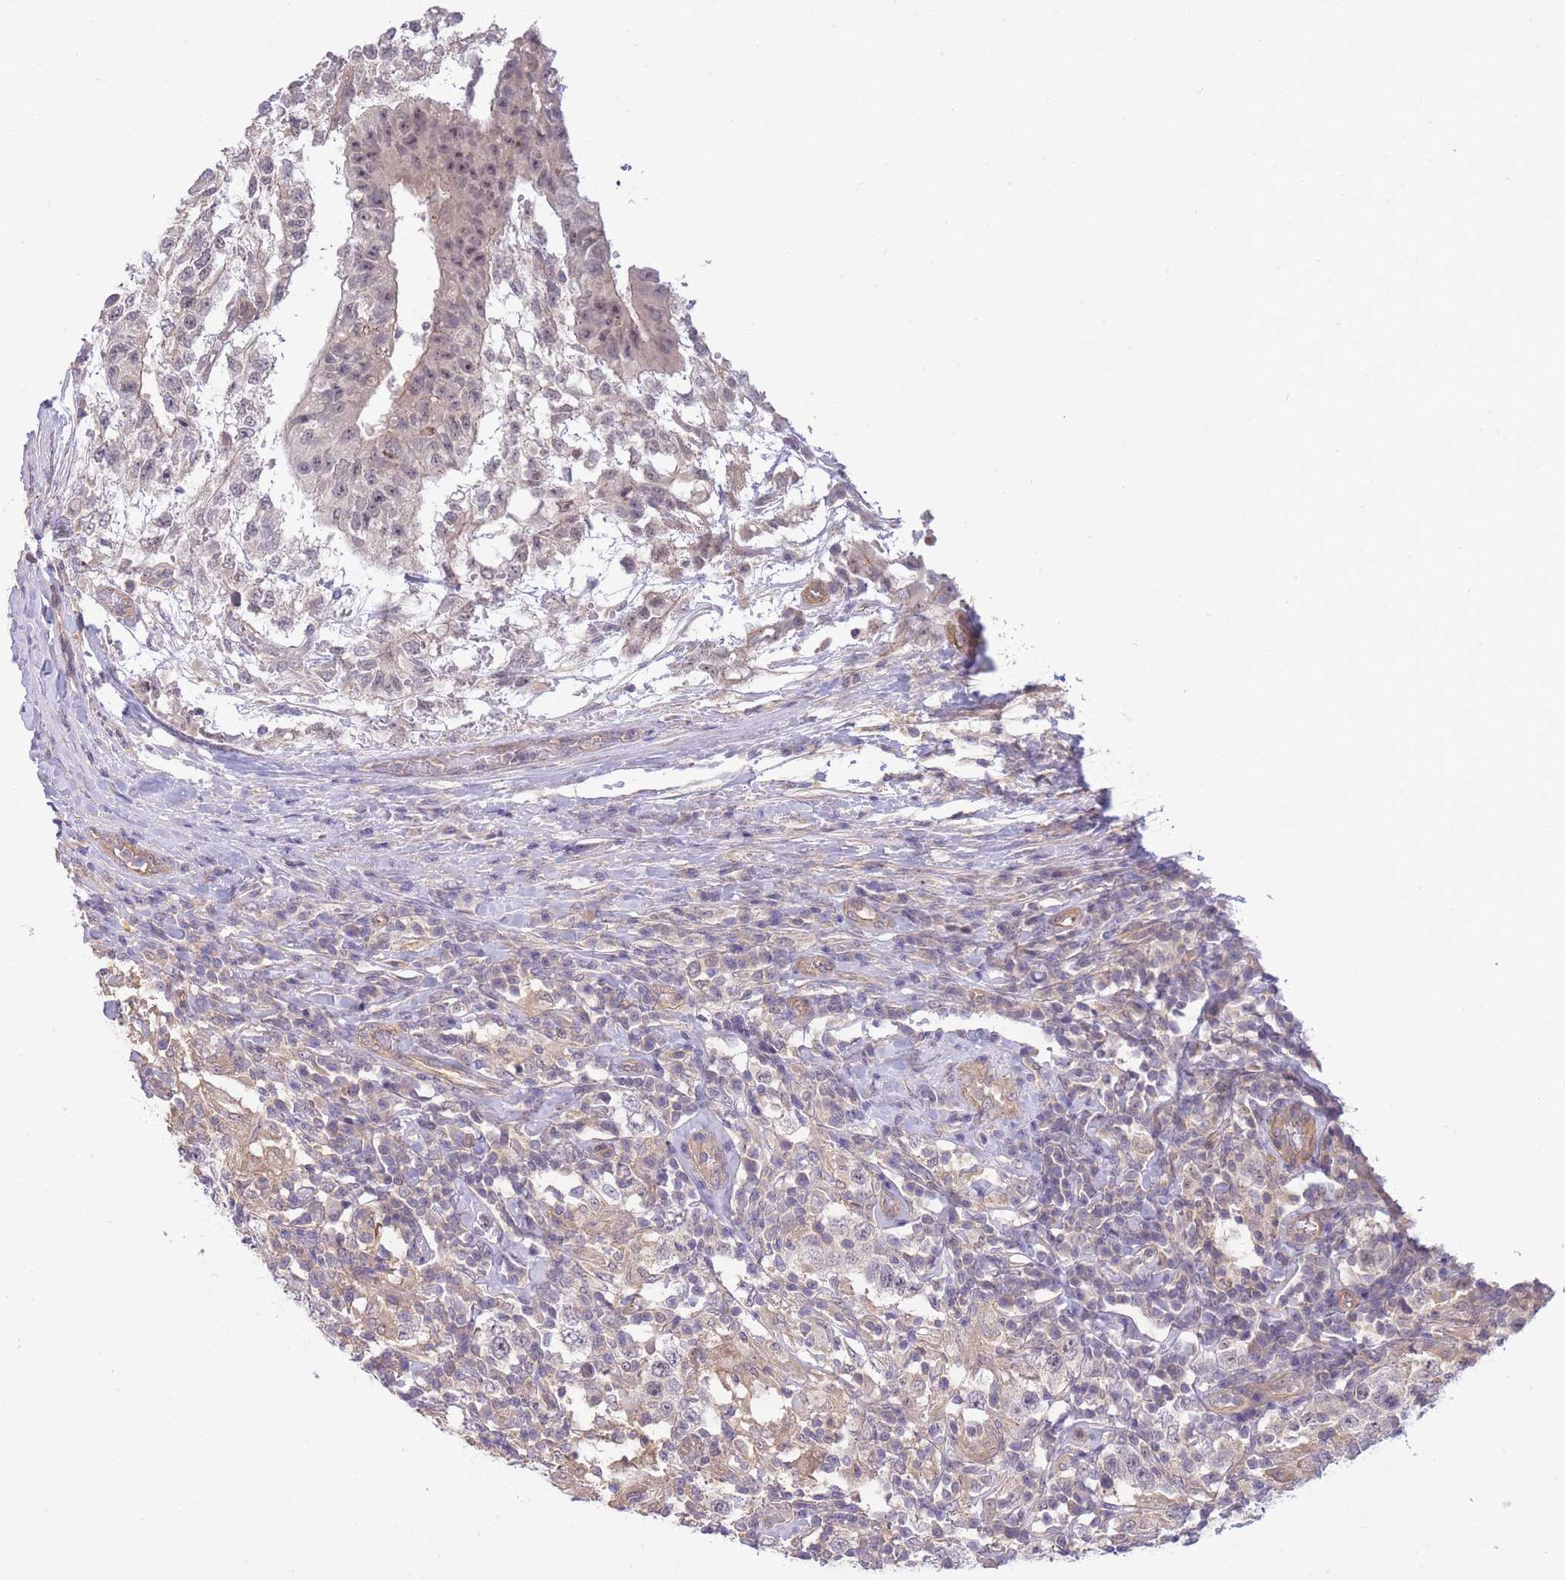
{"staining": {"intensity": "negative", "quantity": "none", "location": "none"}, "tissue": "testis cancer", "cell_type": "Tumor cells", "image_type": "cancer", "snomed": [{"axis": "morphology", "description": "Seminoma, NOS"}, {"axis": "morphology", "description": "Carcinoma, Embryonal, NOS"}, {"axis": "topography", "description": "Testis"}], "caption": "High magnification brightfield microscopy of testis cancer stained with DAB (brown) and counterstained with hematoxylin (blue): tumor cells show no significant positivity.", "gene": "SMC6", "patient": {"sex": "male", "age": 41}}